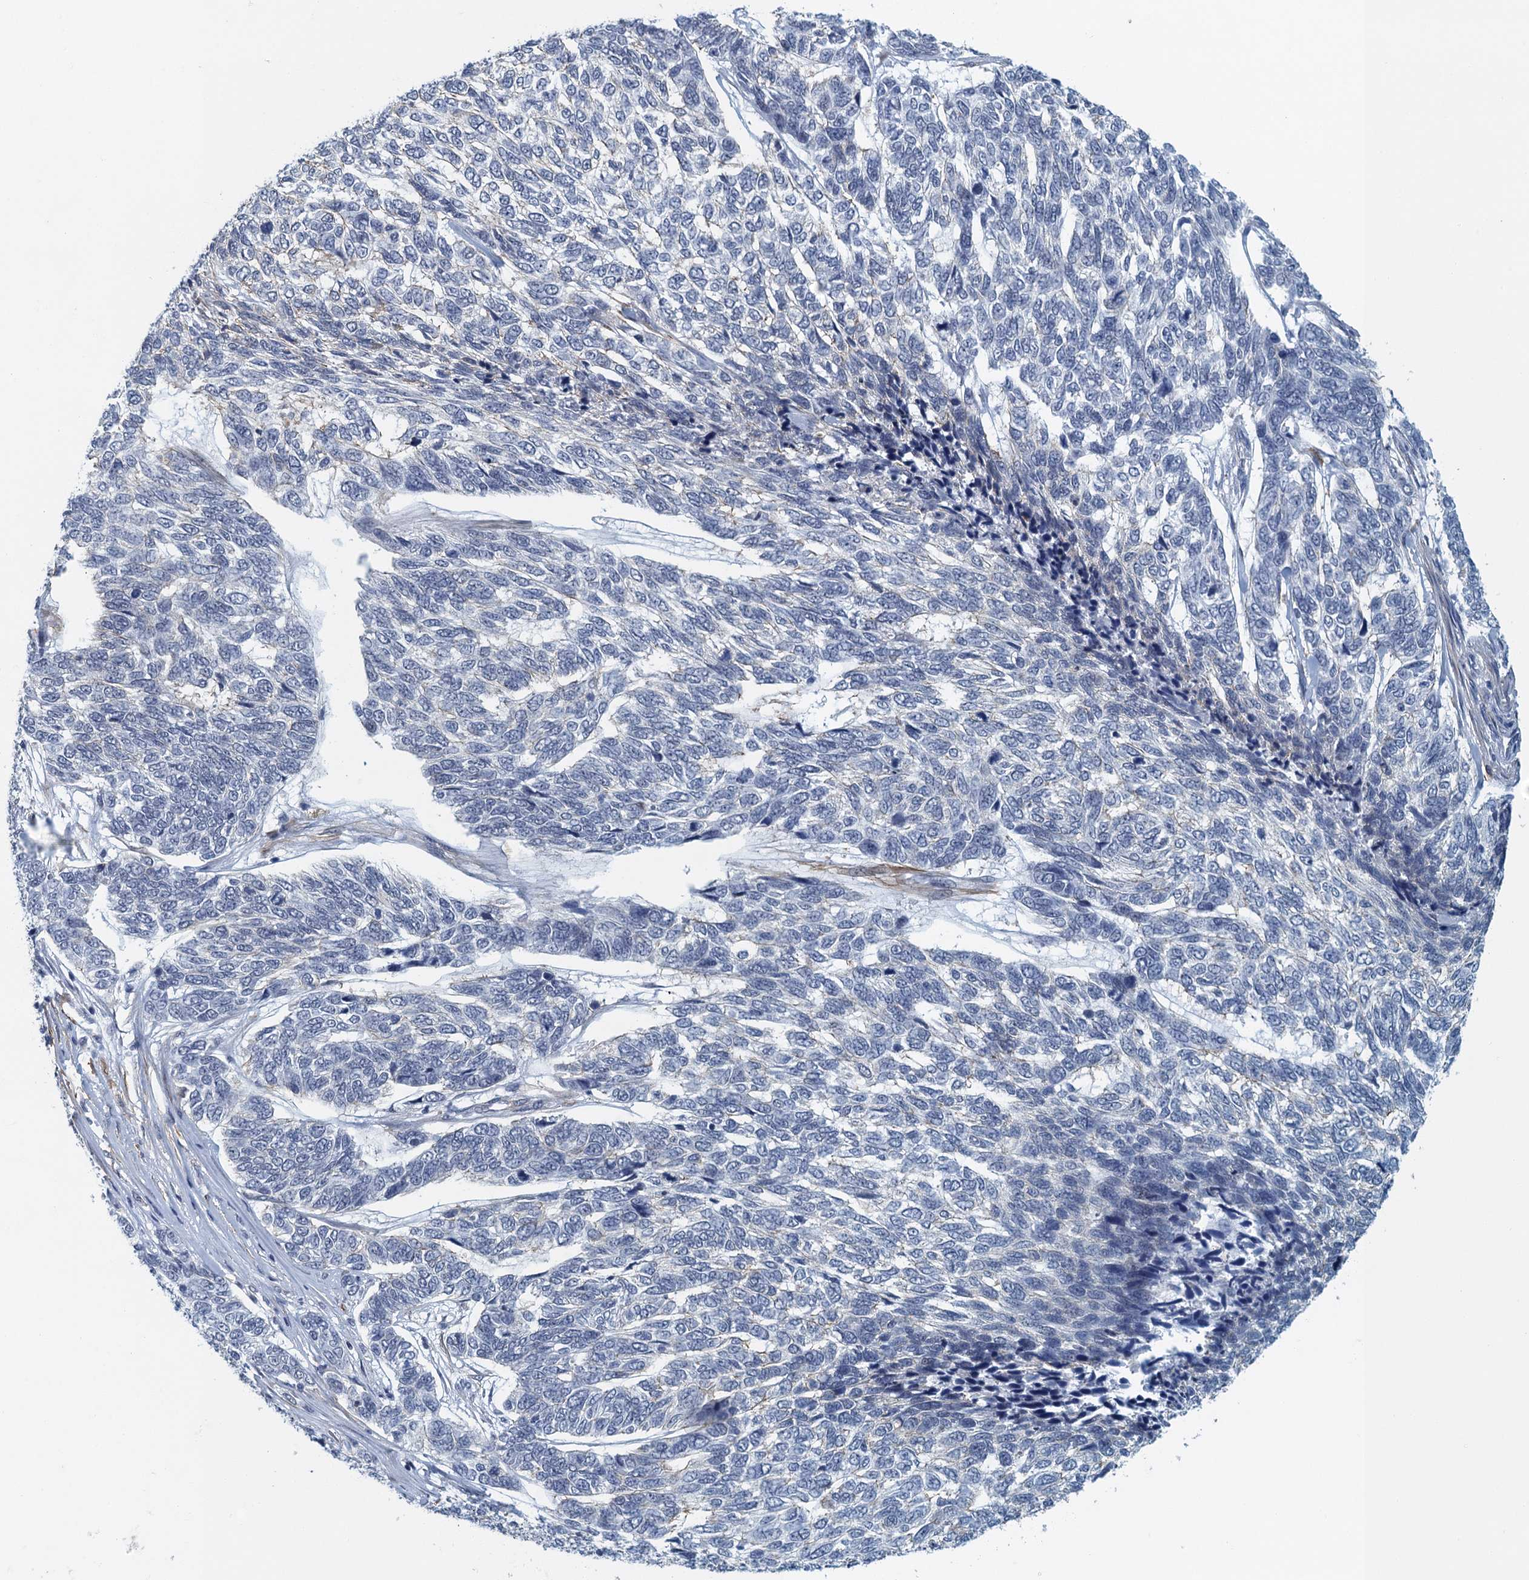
{"staining": {"intensity": "negative", "quantity": "none", "location": "none"}, "tissue": "skin cancer", "cell_type": "Tumor cells", "image_type": "cancer", "snomed": [{"axis": "morphology", "description": "Basal cell carcinoma"}, {"axis": "topography", "description": "Skin"}], "caption": "DAB immunohistochemical staining of skin basal cell carcinoma reveals no significant positivity in tumor cells. Brightfield microscopy of IHC stained with DAB (3,3'-diaminobenzidine) (brown) and hematoxylin (blue), captured at high magnification.", "gene": "ALG2", "patient": {"sex": "female", "age": 65}}